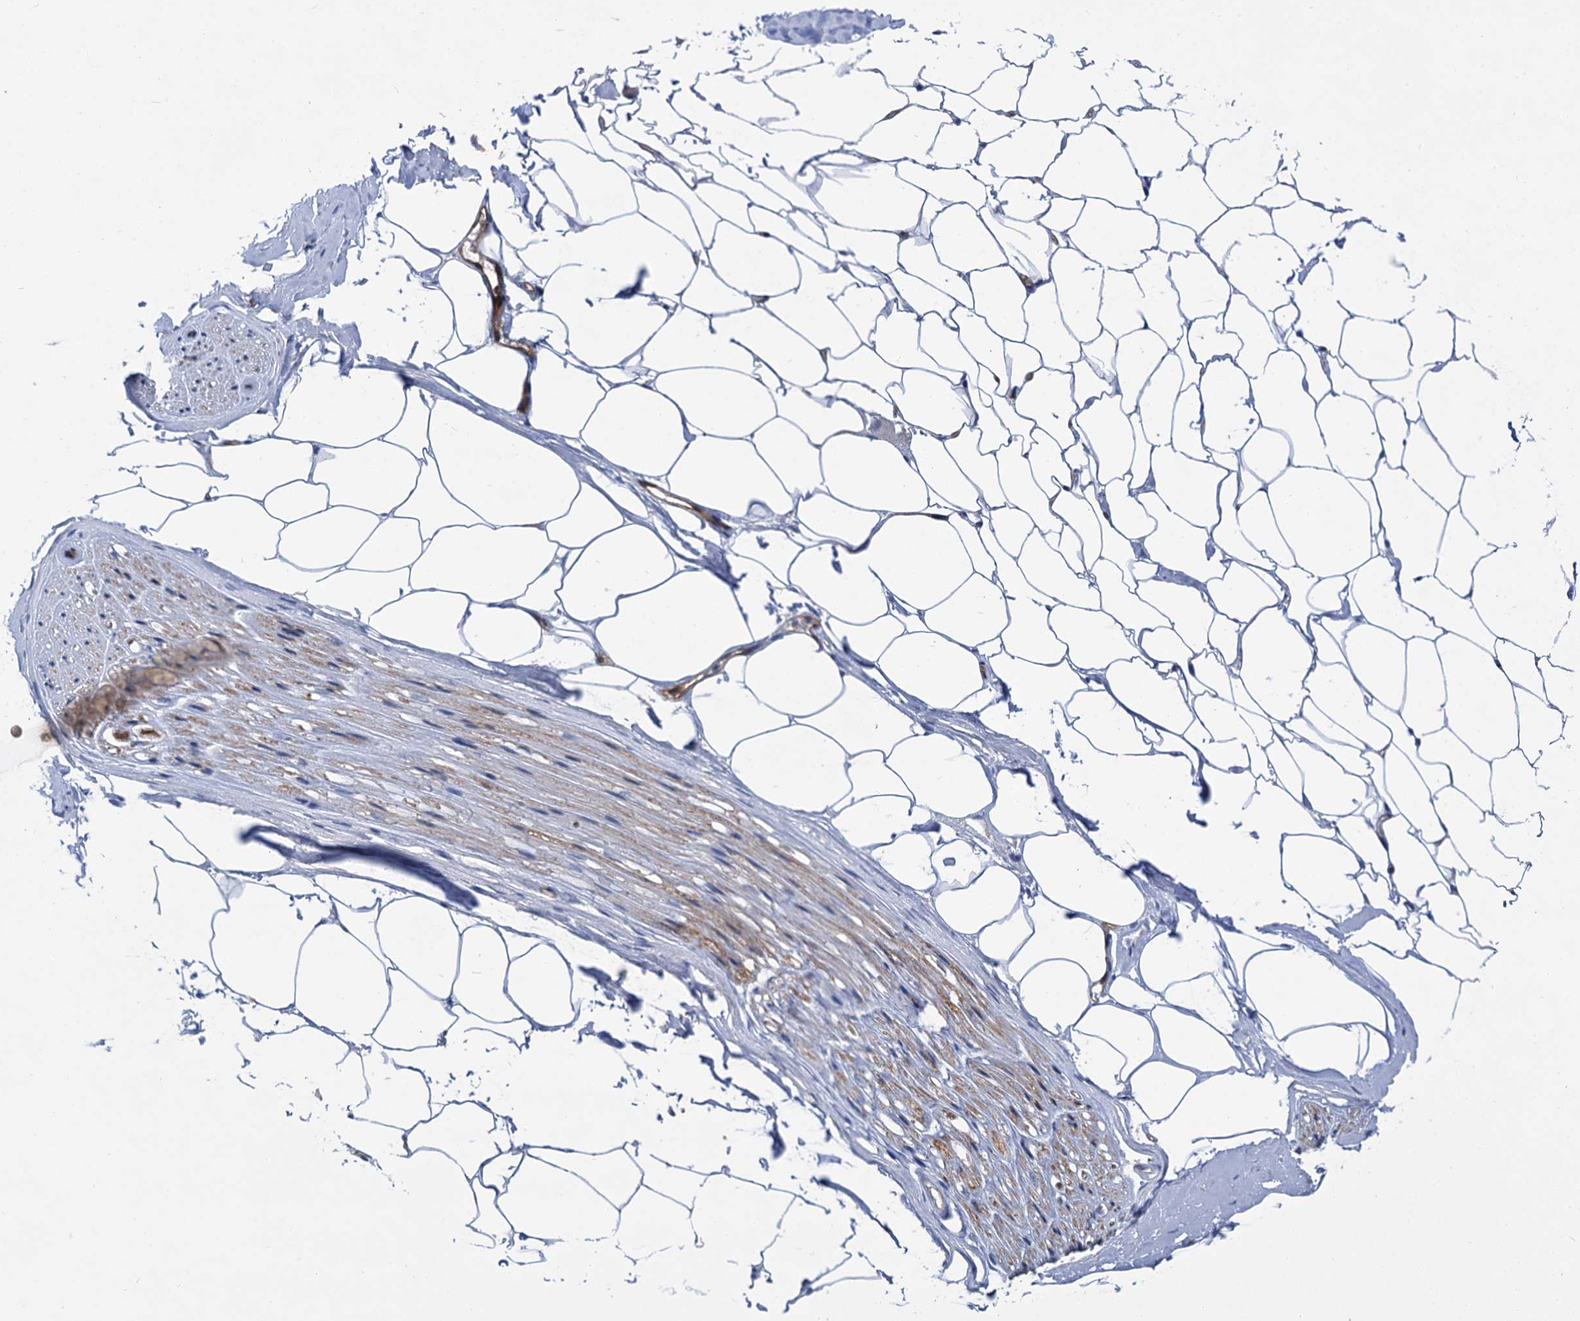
{"staining": {"intensity": "negative", "quantity": "none", "location": "none"}, "tissue": "adipose tissue", "cell_type": "Adipocytes", "image_type": "normal", "snomed": [{"axis": "morphology", "description": "Normal tissue, NOS"}, {"axis": "morphology", "description": "Adenocarcinoma, Low grade"}, {"axis": "topography", "description": "Prostate"}, {"axis": "topography", "description": "Peripheral nerve tissue"}], "caption": "Adipocytes show no significant protein expression in unremarkable adipose tissue. The staining is performed using DAB brown chromogen with nuclei counter-stained in using hematoxylin.", "gene": "ABLIM1", "patient": {"sex": "male", "age": 63}}